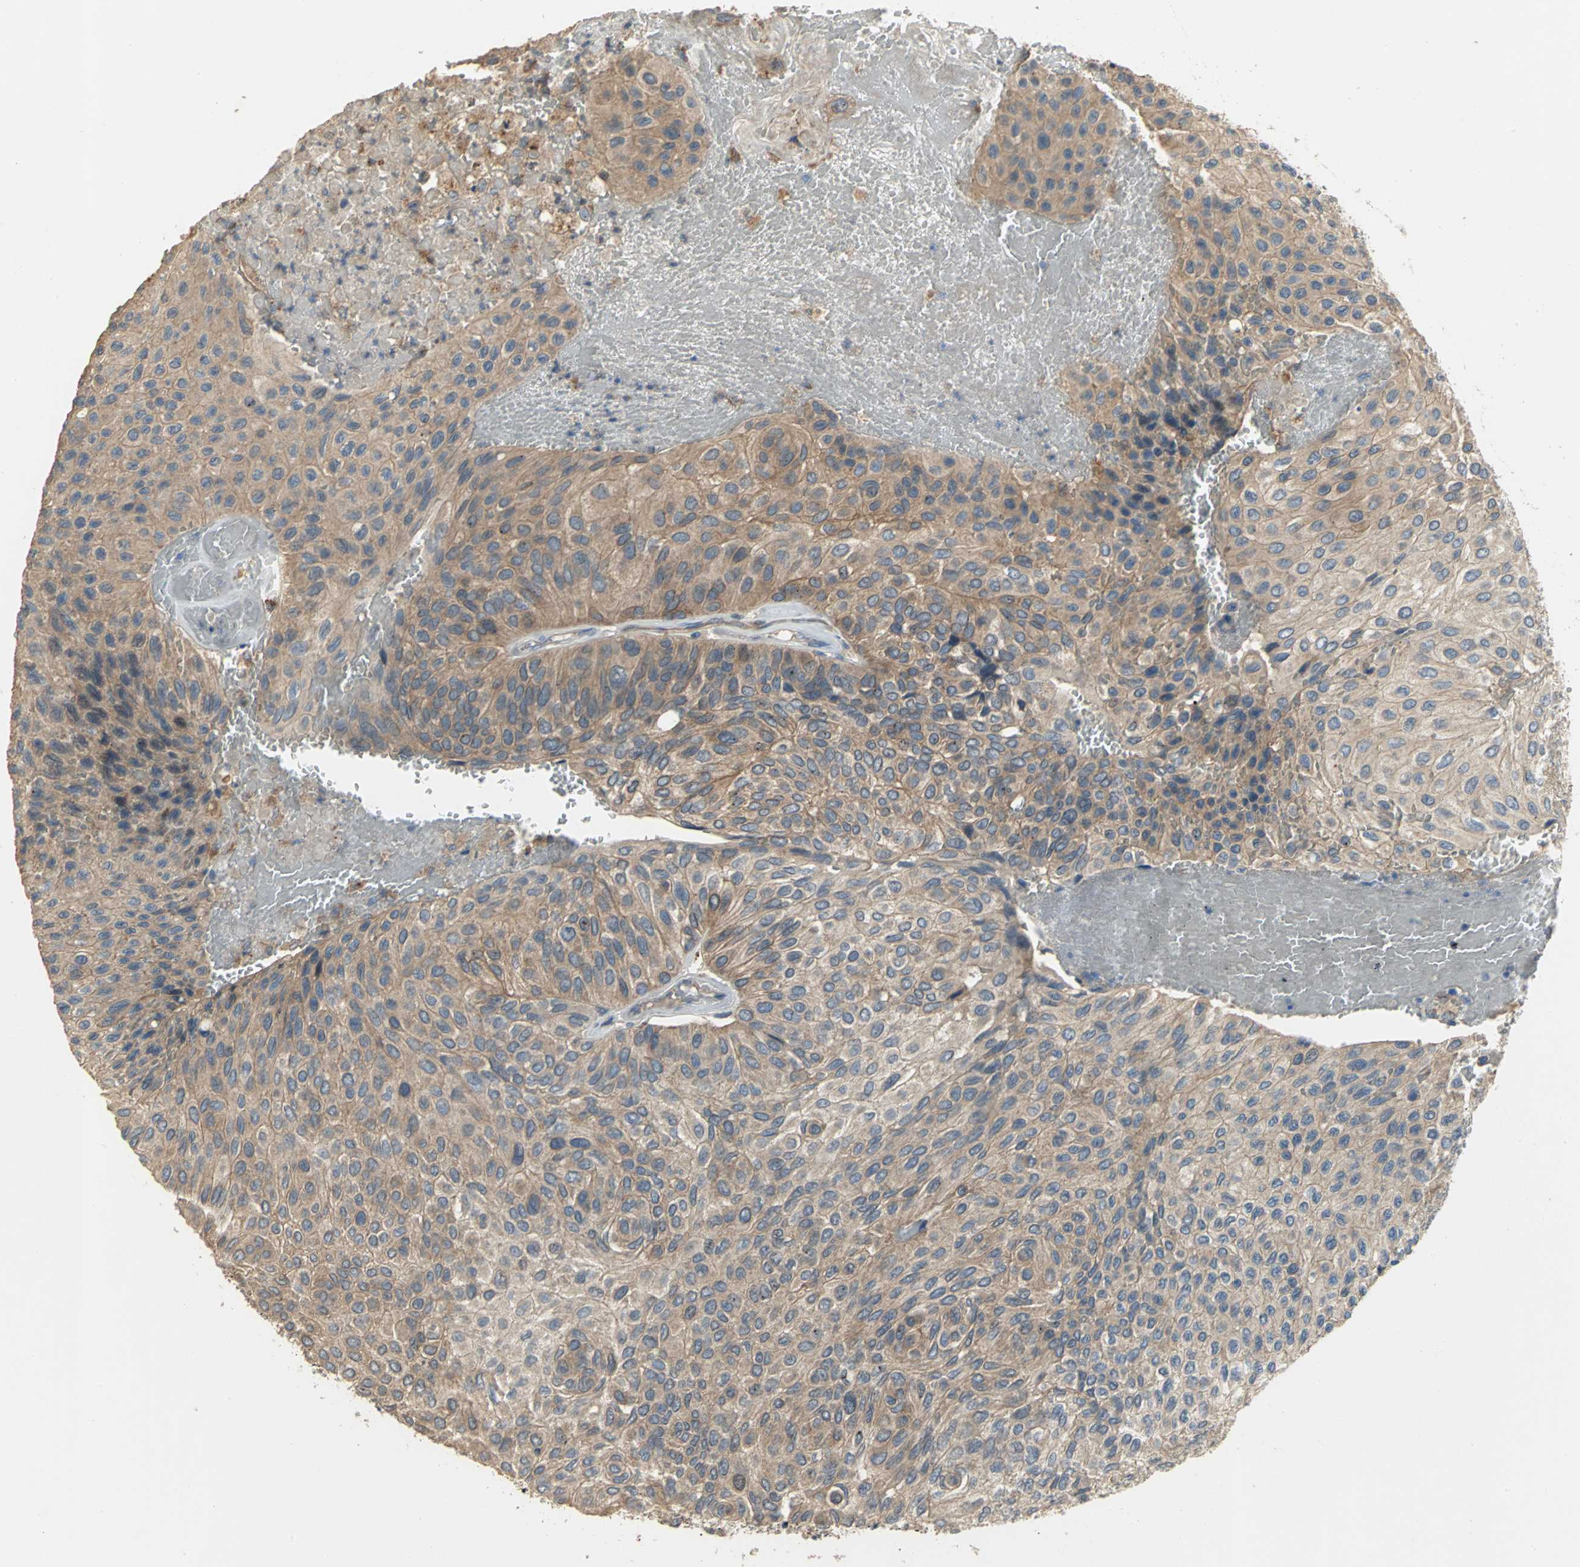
{"staining": {"intensity": "moderate", "quantity": ">75%", "location": "cytoplasmic/membranous"}, "tissue": "urothelial cancer", "cell_type": "Tumor cells", "image_type": "cancer", "snomed": [{"axis": "morphology", "description": "Urothelial carcinoma, High grade"}, {"axis": "topography", "description": "Urinary bladder"}], "caption": "Tumor cells demonstrate medium levels of moderate cytoplasmic/membranous staining in approximately >75% of cells in human urothelial cancer. Ihc stains the protein in brown and the nuclei are stained blue.", "gene": "MET", "patient": {"sex": "male", "age": 66}}